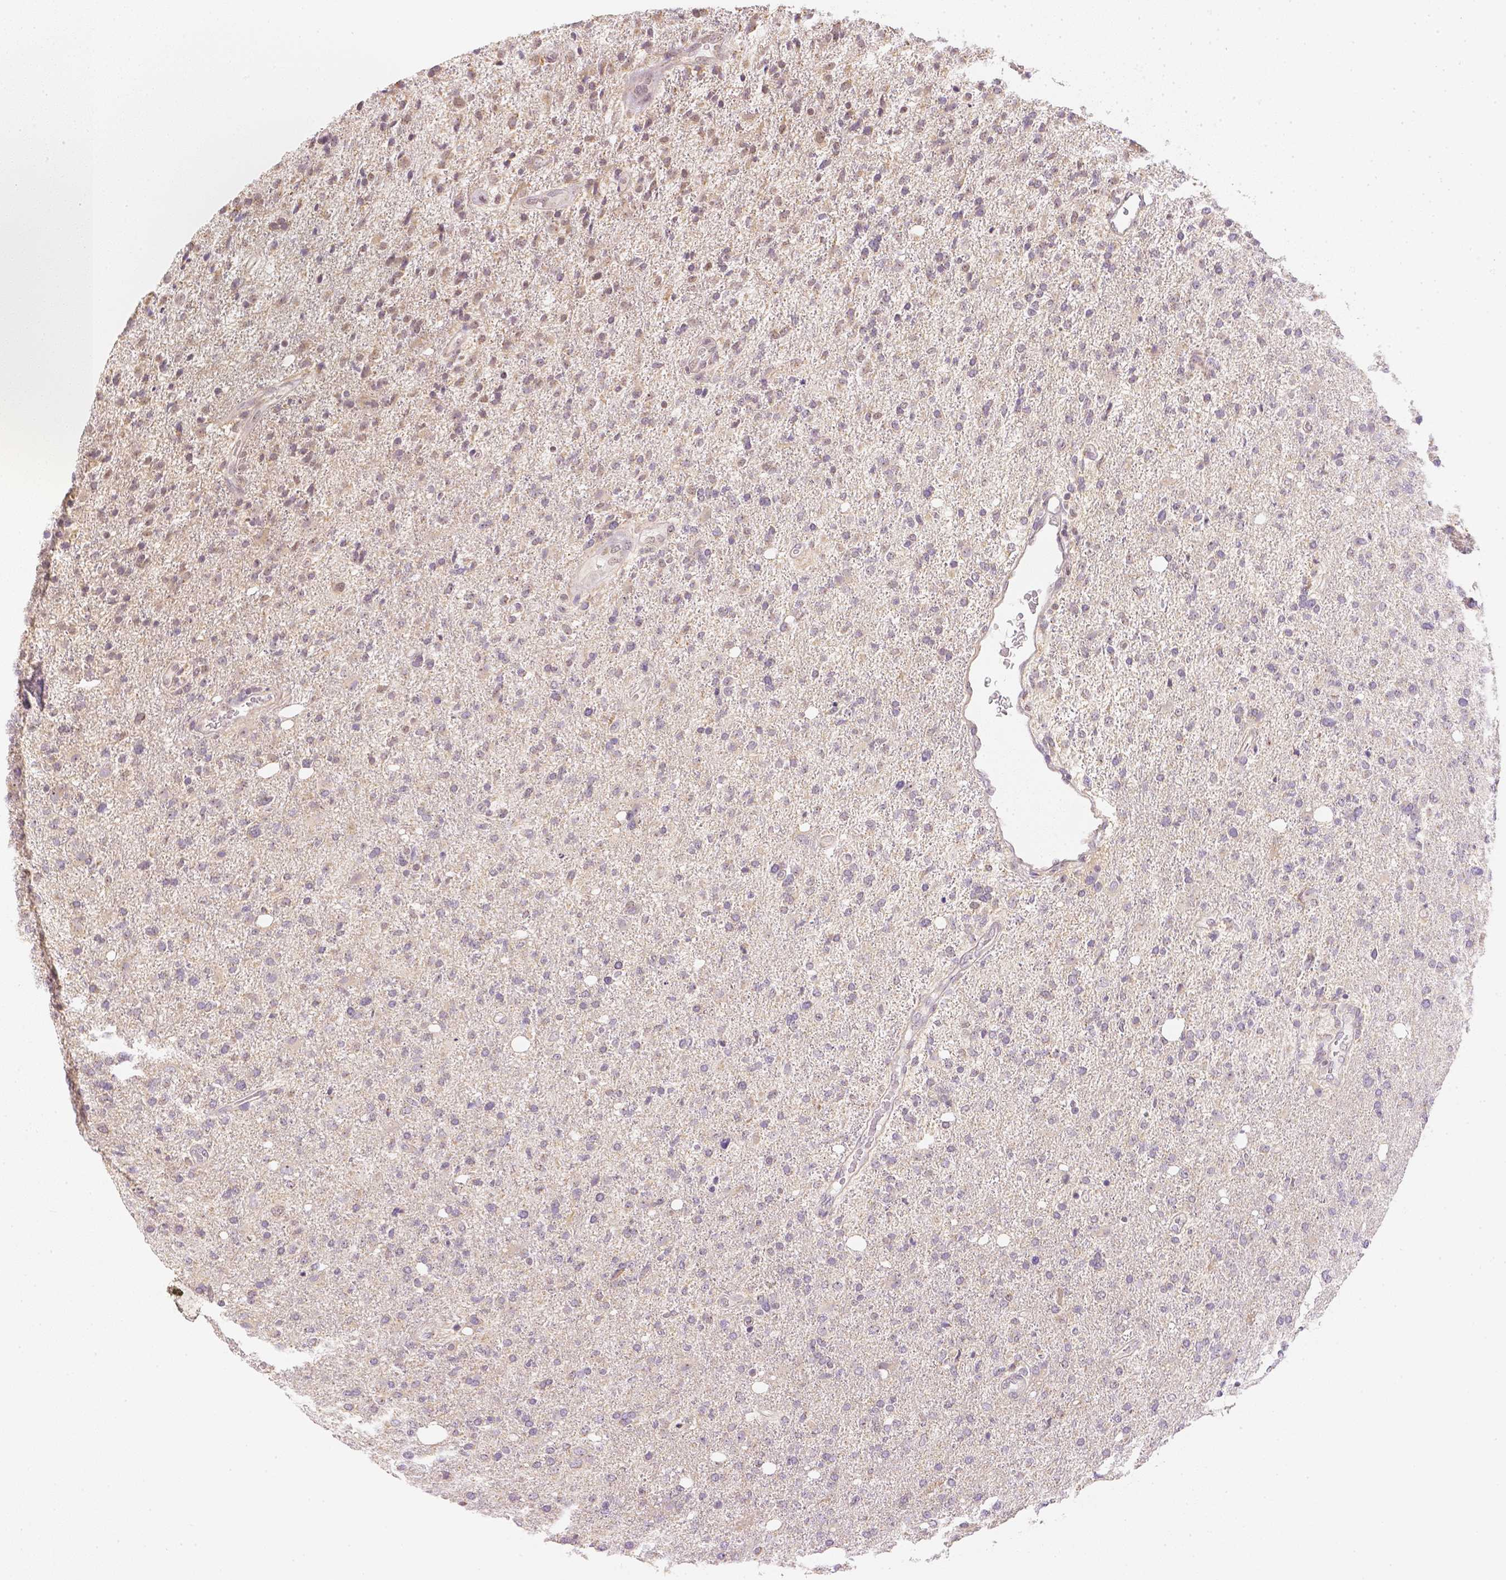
{"staining": {"intensity": "negative", "quantity": "none", "location": "none"}, "tissue": "glioma", "cell_type": "Tumor cells", "image_type": "cancer", "snomed": [{"axis": "morphology", "description": "Glioma, malignant, High grade"}, {"axis": "topography", "description": "Cerebral cortex"}], "caption": "This is an IHC histopathology image of malignant glioma (high-grade). There is no staining in tumor cells.", "gene": "NVL", "patient": {"sex": "male", "age": 70}}